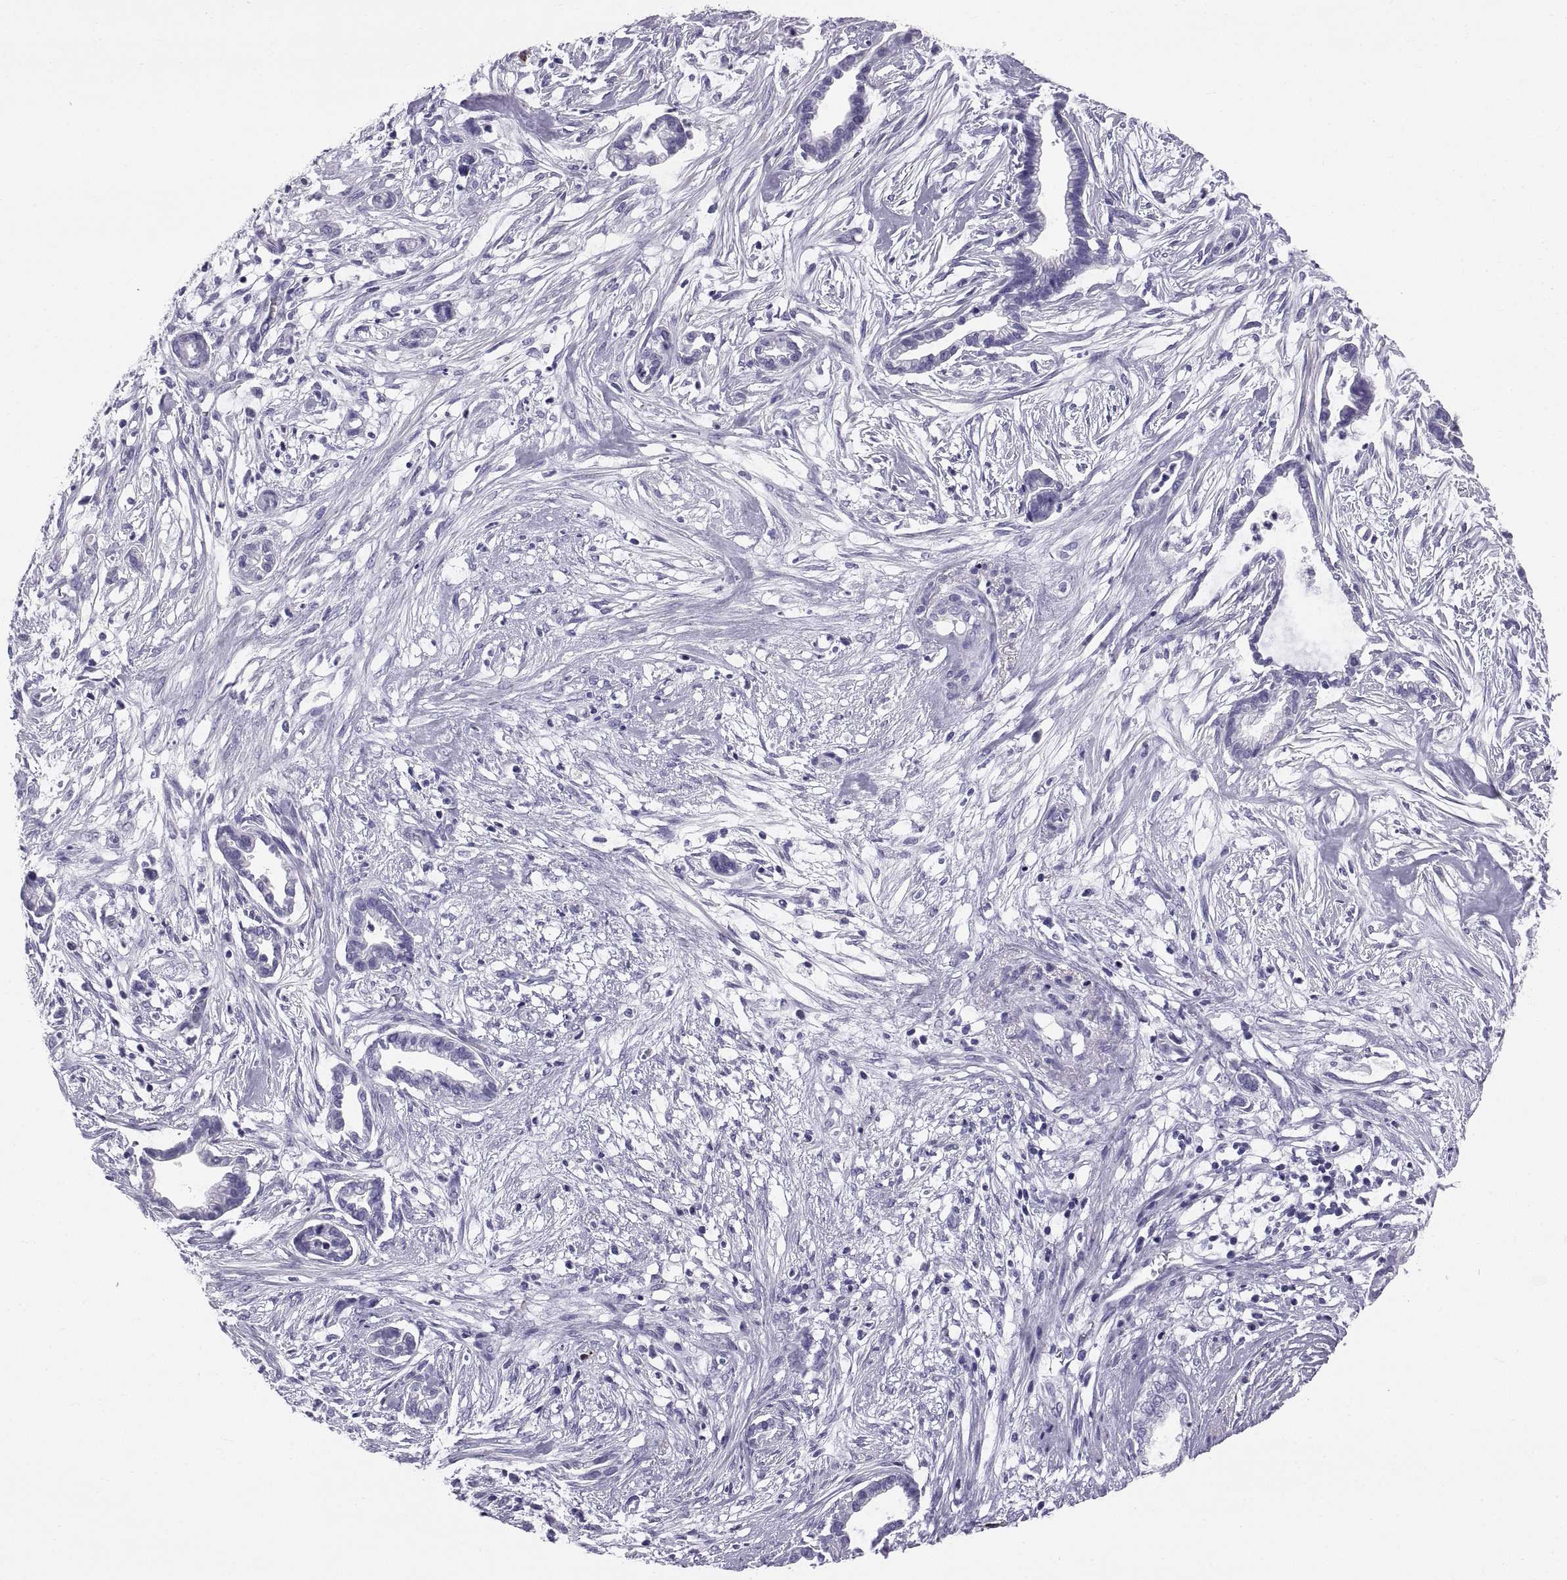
{"staining": {"intensity": "negative", "quantity": "none", "location": "none"}, "tissue": "cervical cancer", "cell_type": "Tumor cells", "image_type": "cancer", "snomed": [{"axis": "morphology", "description": "Adenocarcinoma, NOS"}, {"axis": "topography", "description": "Cervix"}], "caption": "A photomicrograph of cervical cancer (adenocarcinoma) stained for a protein reveals no brown staining in tumor cells. (Brightfield microscopy of DAB immunohistochemistry at high magnification).", "gene": "CT47A10", "patient": {"sex": "female", "age": 62}}